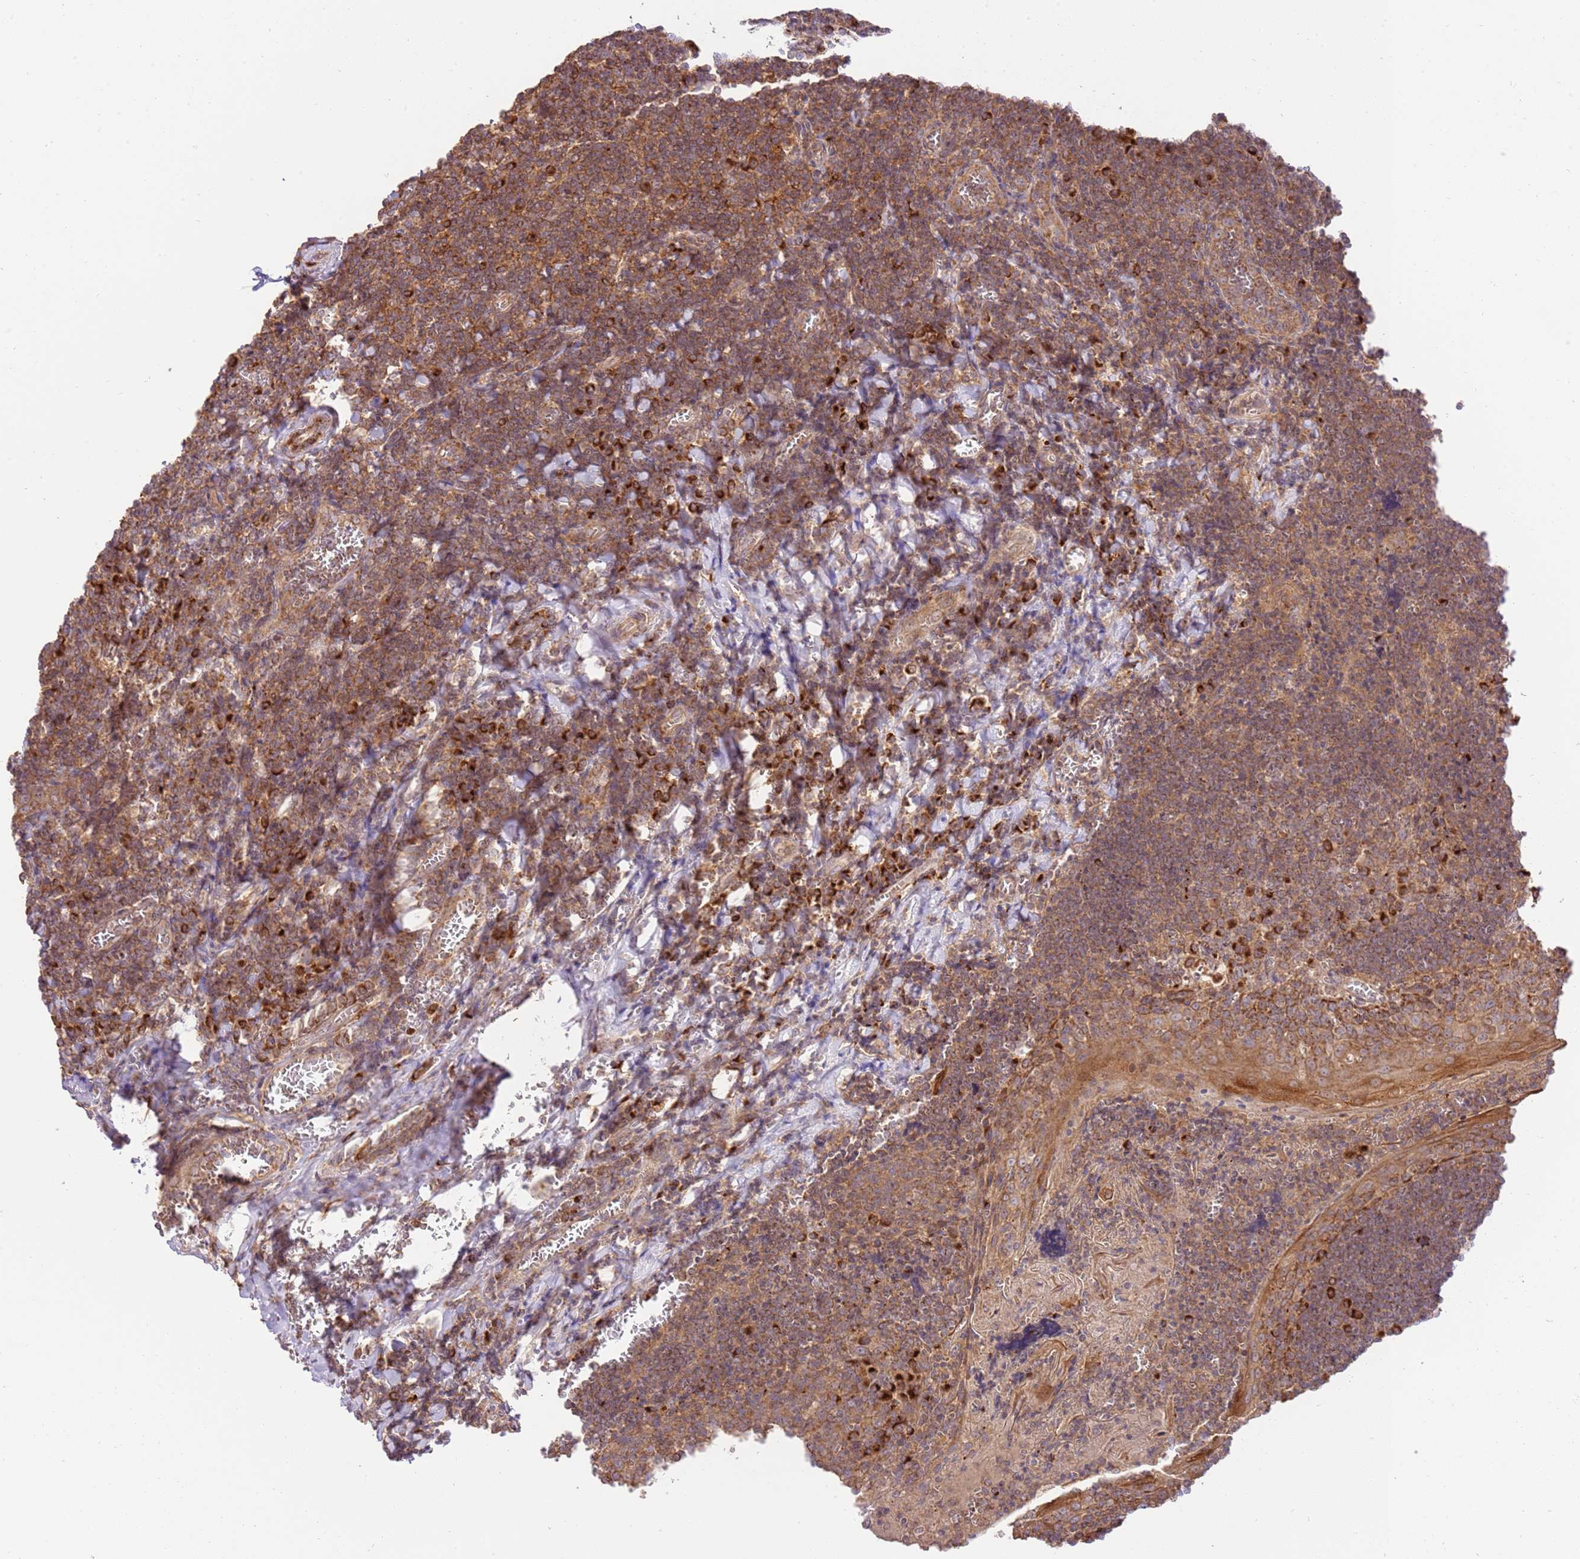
{"staining": {"intensity": "moderate", "quantity": "25%-75%", "location": "cytoplasmic/membranous"}, "tissue": "tonsil", "cell_type": "Germinal center cells", "image_type": "normal", "snomed": [{"axis": "morphology", "description": "Normal tissue, NOS"}, {"axis": "topography", "description": "Tonsil"}], "caption": "Normal tonsil exhibits moderate cytoplasmic/membranous staining in about 25%-75% of germinal center cells.", "gene": "SPATA2L", "patient": {"sex": "male", "age": 27}}